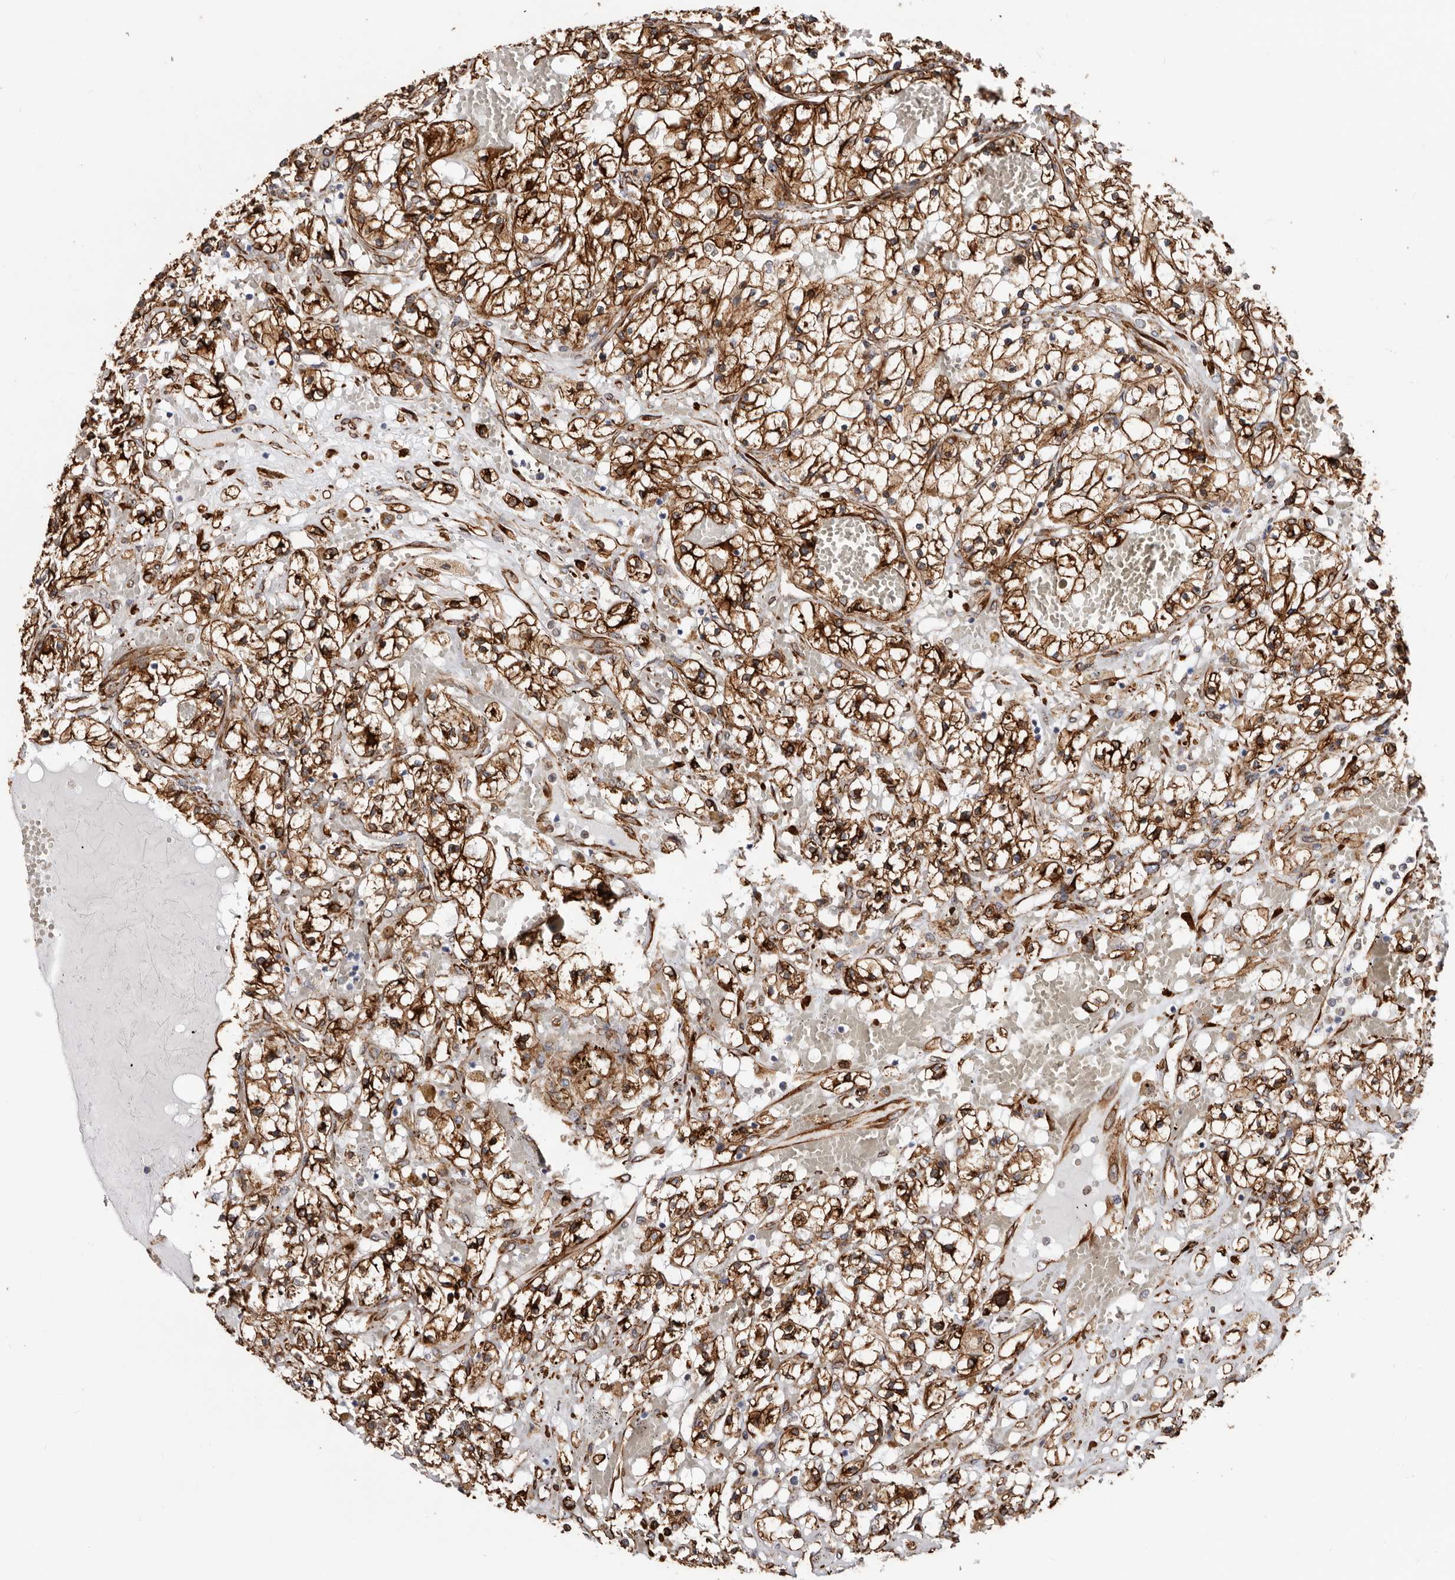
{"staining": {"intensity": "strong", "quantity": ">75%", "location": "cytoplasmic/membranous"}, "tissue": "renal cancer", "cell_type": "Tumor cells", "image_type": "cancer", "snomed": [{"axis": "morphology", "description": "Normal tissue, NOS"}, {"axis": "morphology", "description": "Adenocarcinoma, NOS"}, {"axis": "topography", "description": "Kidney"}], "caption": "Protein expression analysis of human renal cancer reveals strong cytoplasmic/membranous positivity in approximately >75% of tumor cells.", "gene": "SEMA3E", "patient": {"sex": "male", "age": 68}}